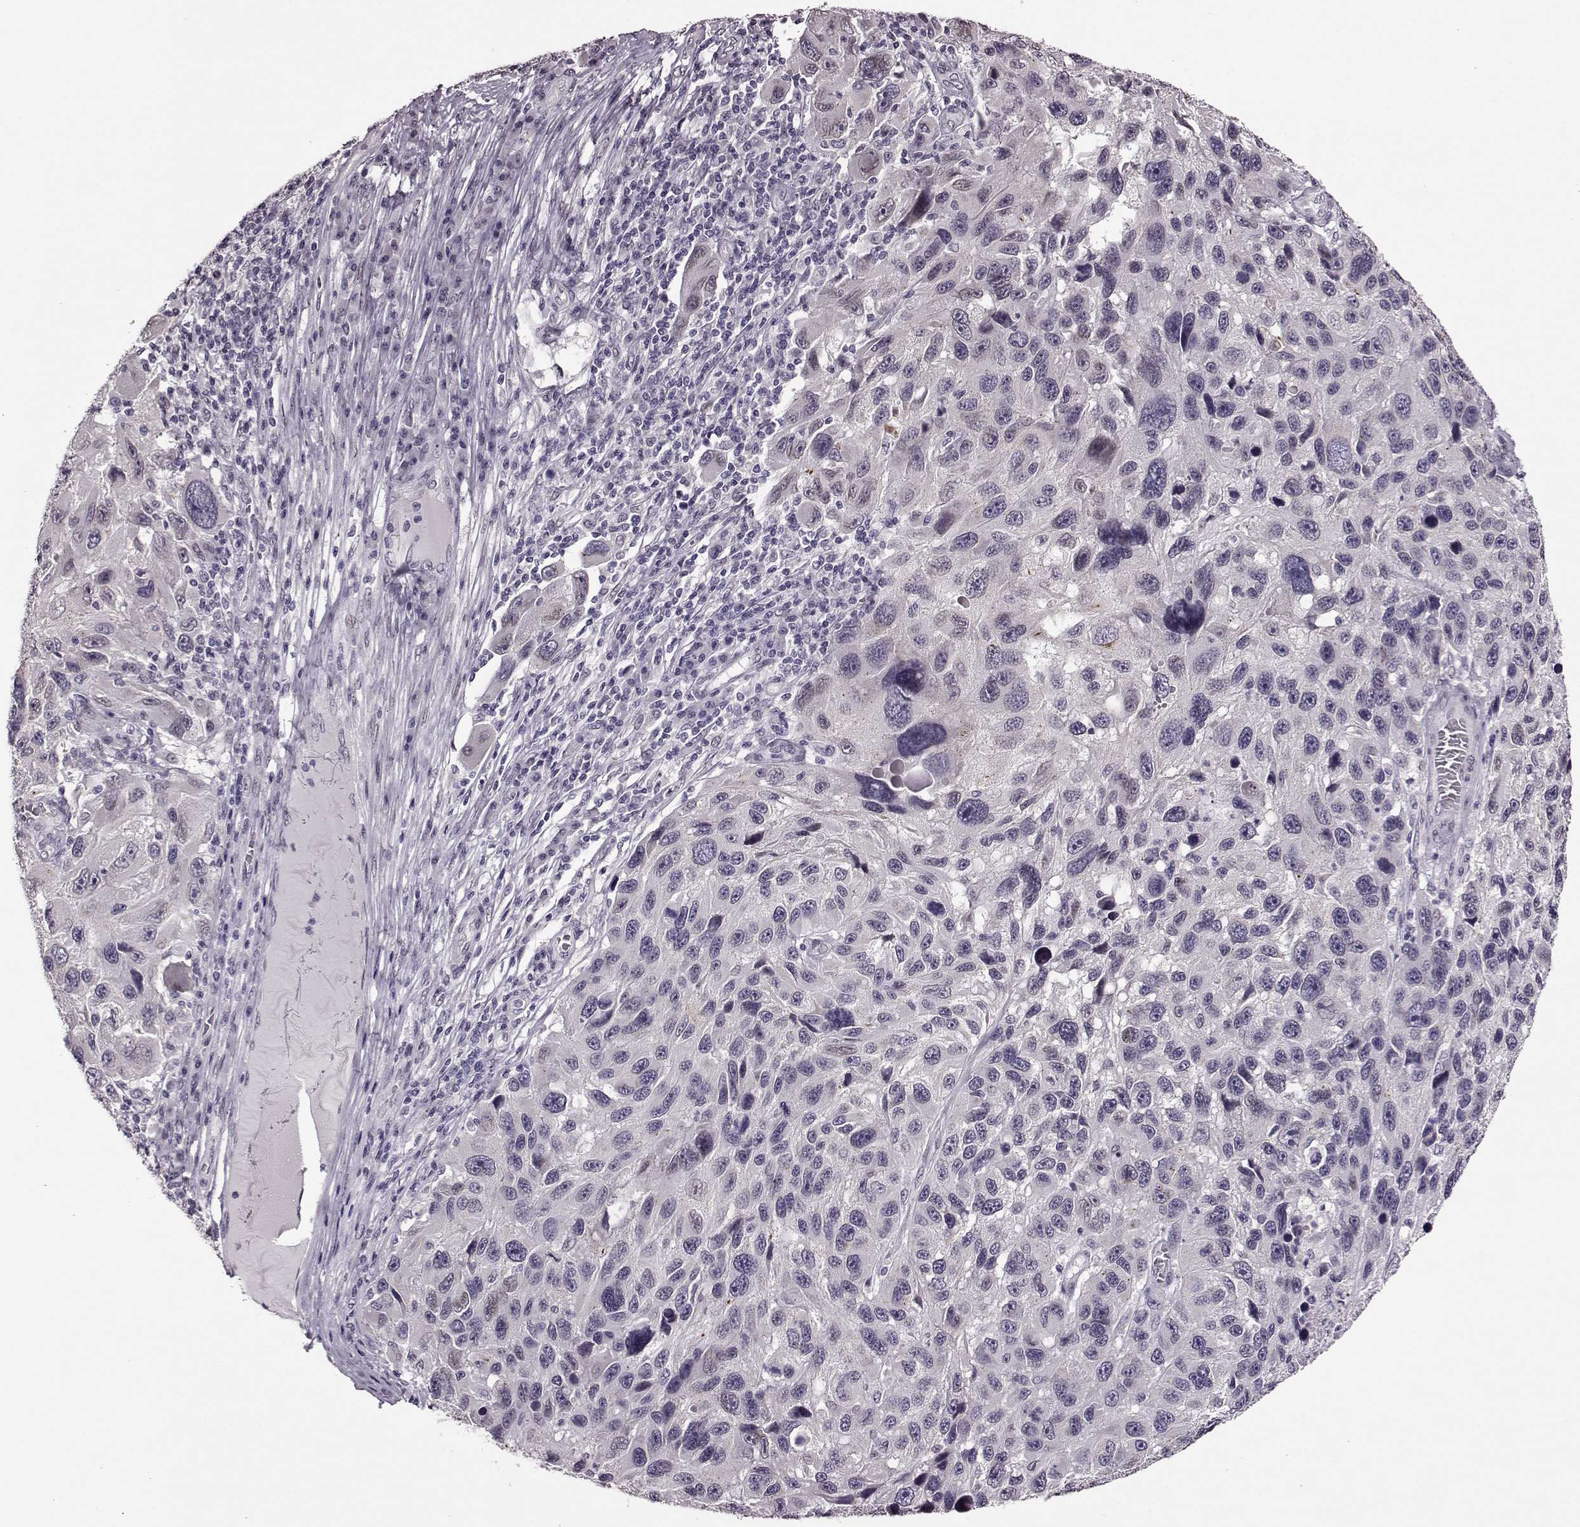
{"staining": {"intensity": "negative", "quantity": "none", "location": "none"}, "tissue": "melanoma", "cell_type": "Tumor cells", "image_type": "cancer", "snomed": [{"axis": "morphology", "description": "Malignant melanoma, NOS"}, {"axis": "topography", "description": "Skin"}], "caption": "DAB (3,3'-diaminobenzidine) immunohistochemical staining of melanoma exhibits no significant positivity in tumor cells.", "gene": "STX1B", "patient": {"sex": "male", "age": 53}}